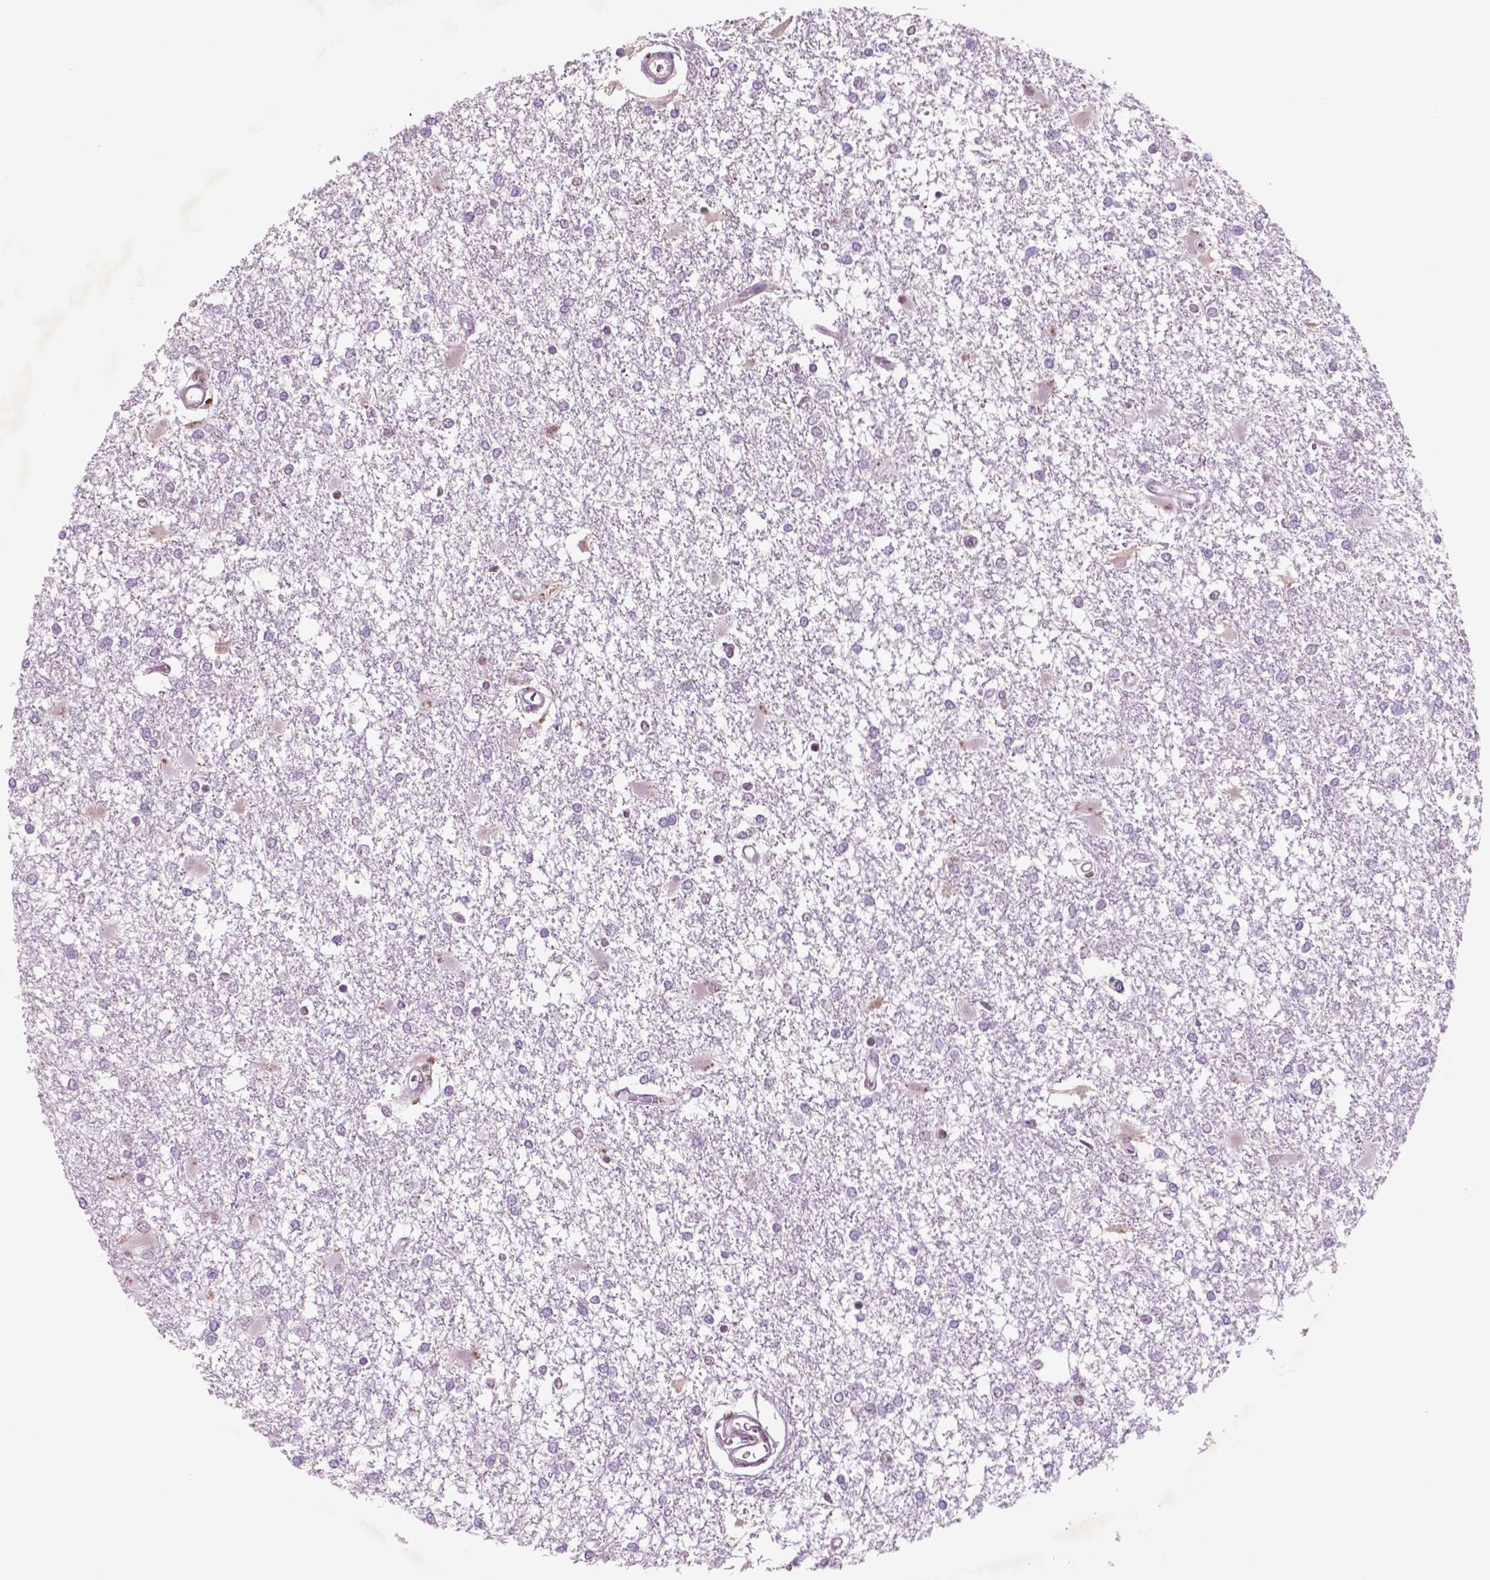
{"staining": {"intensity": "negative", "quantity": "none", "location": "none"}, "tissue": "glioma", "cell_type": "Tumor cells", "image_type": "cancer", "snomed": [{"axis": "morphology", "description": "Glioma, malignant, High grade"}, {"axis": "topography", "description": "Cerebral cortex"}], "caption": "High power microscopy photomicrograph of an IHC photomicrograph of malignant high-grade glioma, revealing no significant expression in tumor cells.", "gene": "CTR9", "patient": {"sex": "male", "age": 79}}